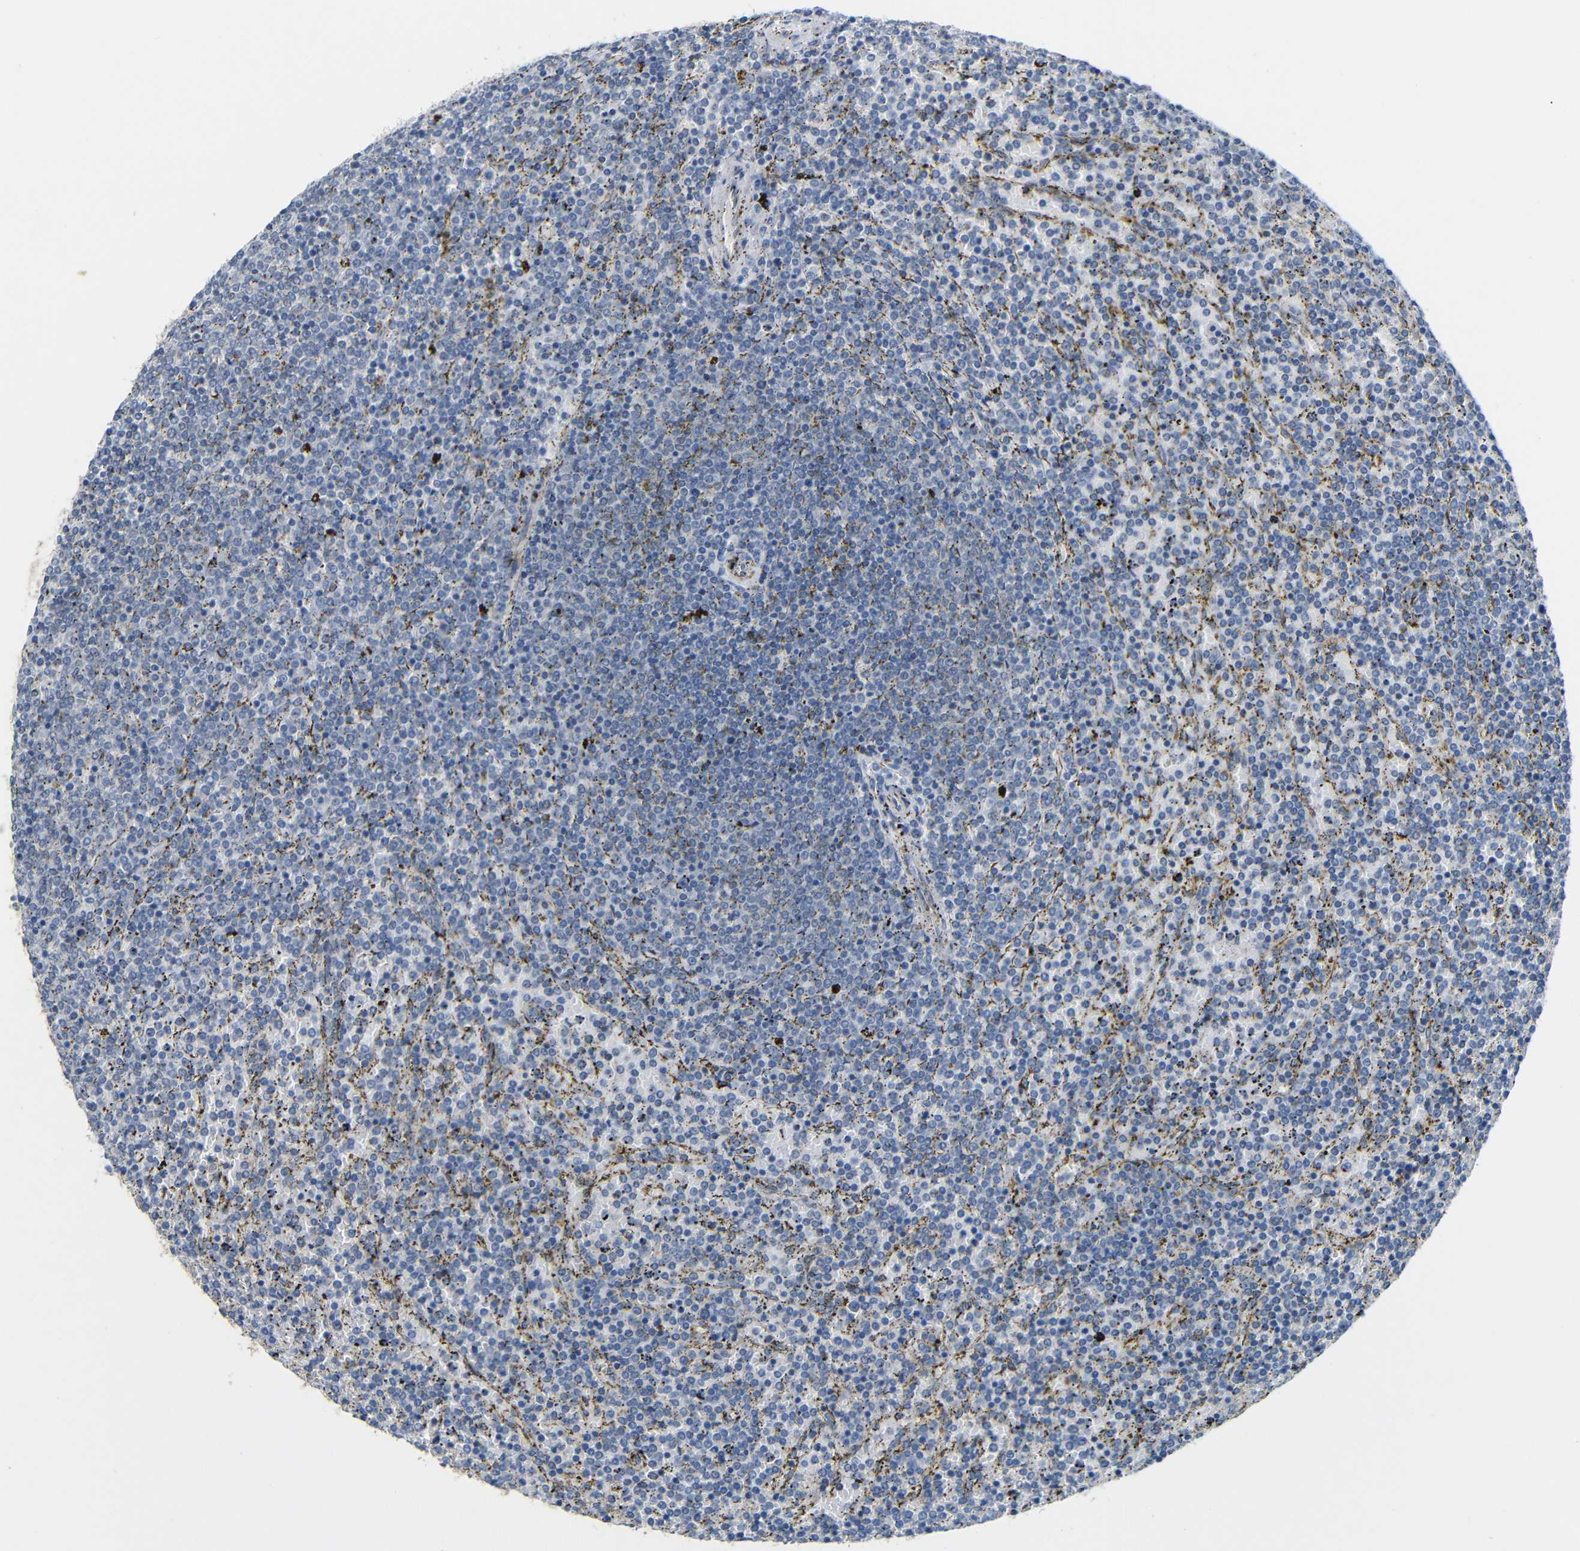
{"staining": {"intensity": "negative", "quantity": "none", "location": "none"}, "tissue": "lymphoma", "cell_type": "Tumor cells", "image_type": "cancer", "snomed": [{"axis": "morphology", "description": "Malignant lymphoma, non-Hodgkin's type, Low grade"}, {"axis": "topography", "description": "Spleen"}], "caption": "This is an IHC photomicrograph of lymphoma. There is no staining in tumor cells.", "gene": "GPR158", "patient": {"sex": "female", "age": 77}}